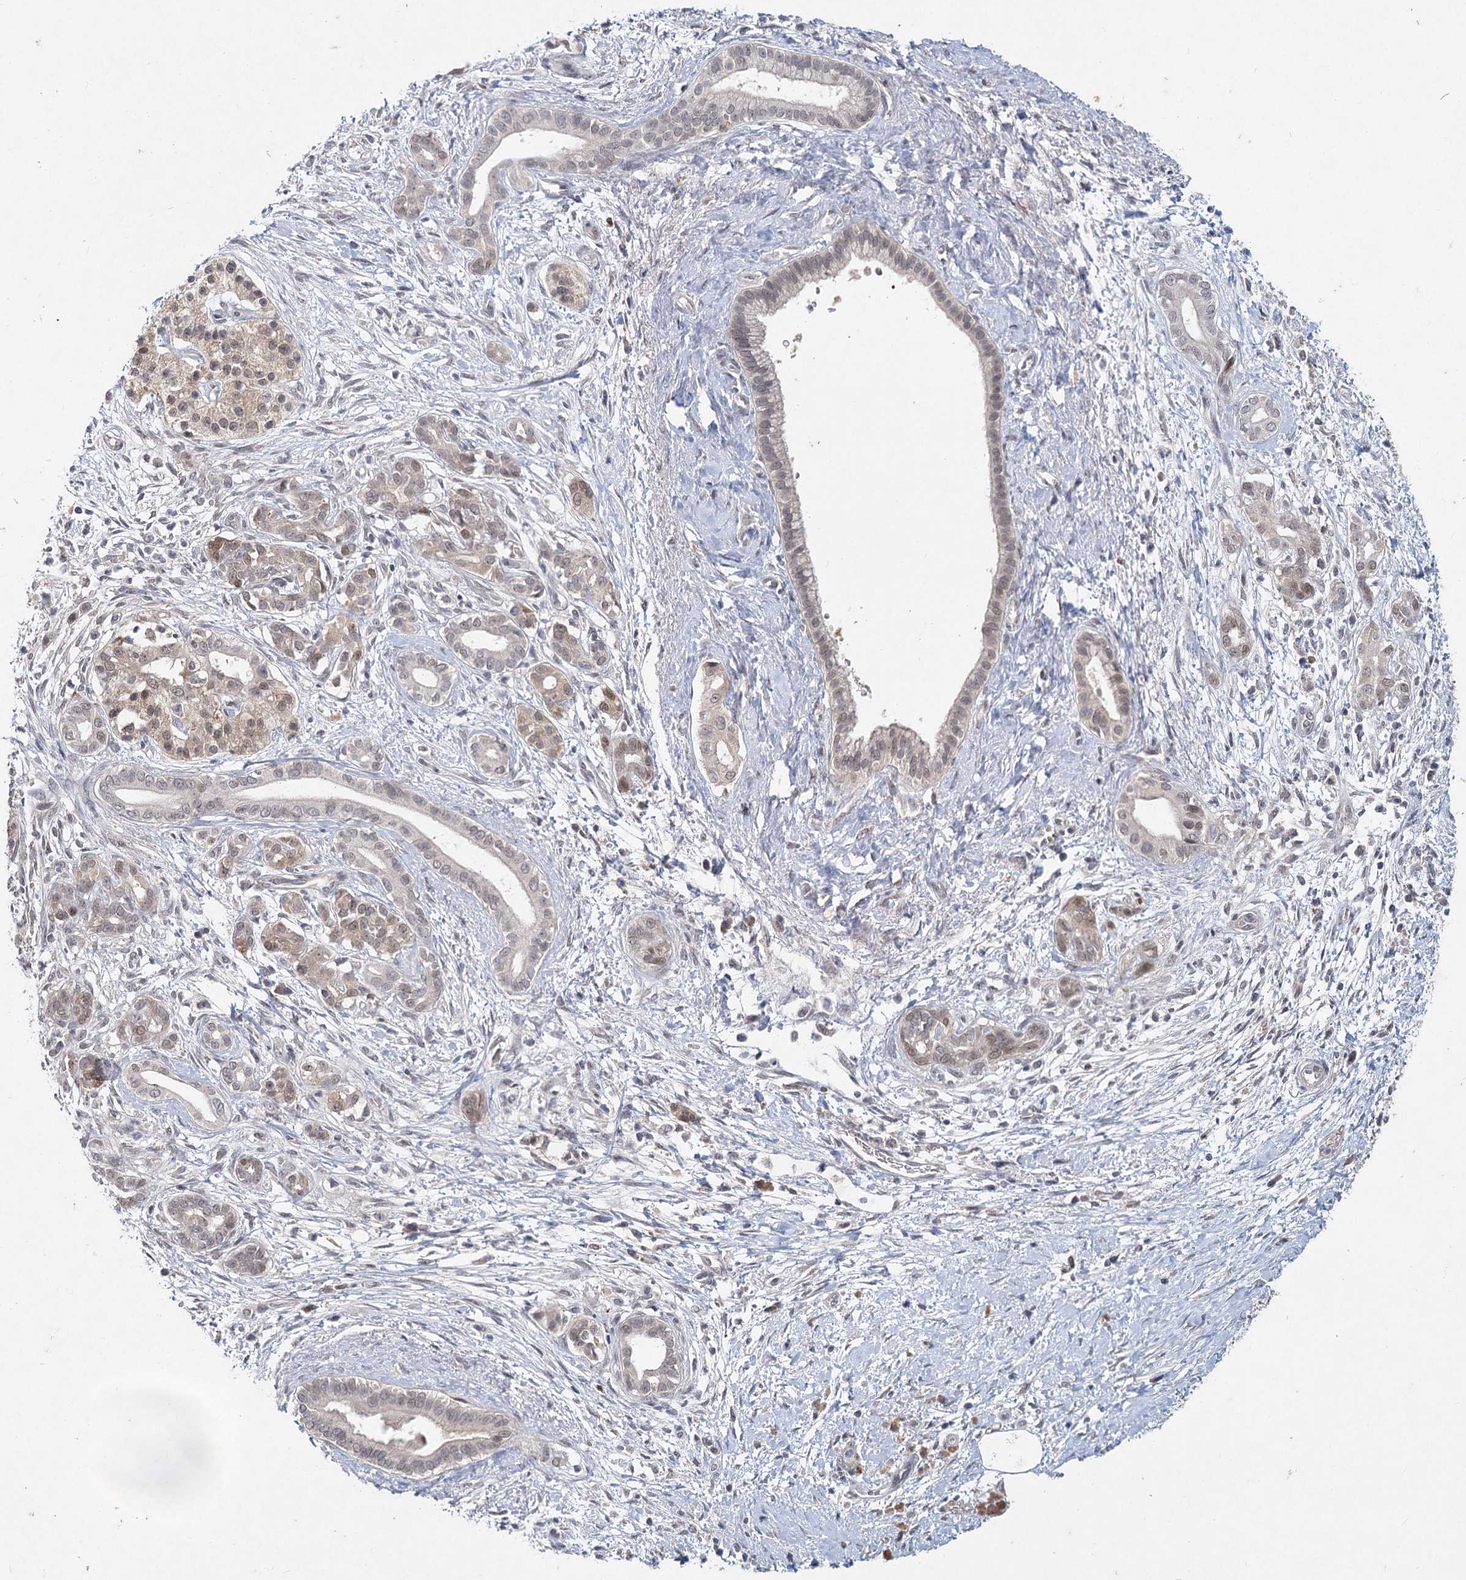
{"staining": {"intensity": "weak", "quantity": "<25%", "location": "nuclear"}, "tissue": "pancreatic cancer", "cell_type": "Tumor cells", "image_type": "cancer", "snomed": [{"axis": "morphology", "description": "Adenocarcinoma, NOS"}, {"axis": "topography", "description": "Pancreas"}], "caption": "Tumor cells are negative for protein expression in human adenocarcinoma (pancreatic).", "gene": "AP3B1", "patient": {"sex": "male", "age": 58}}